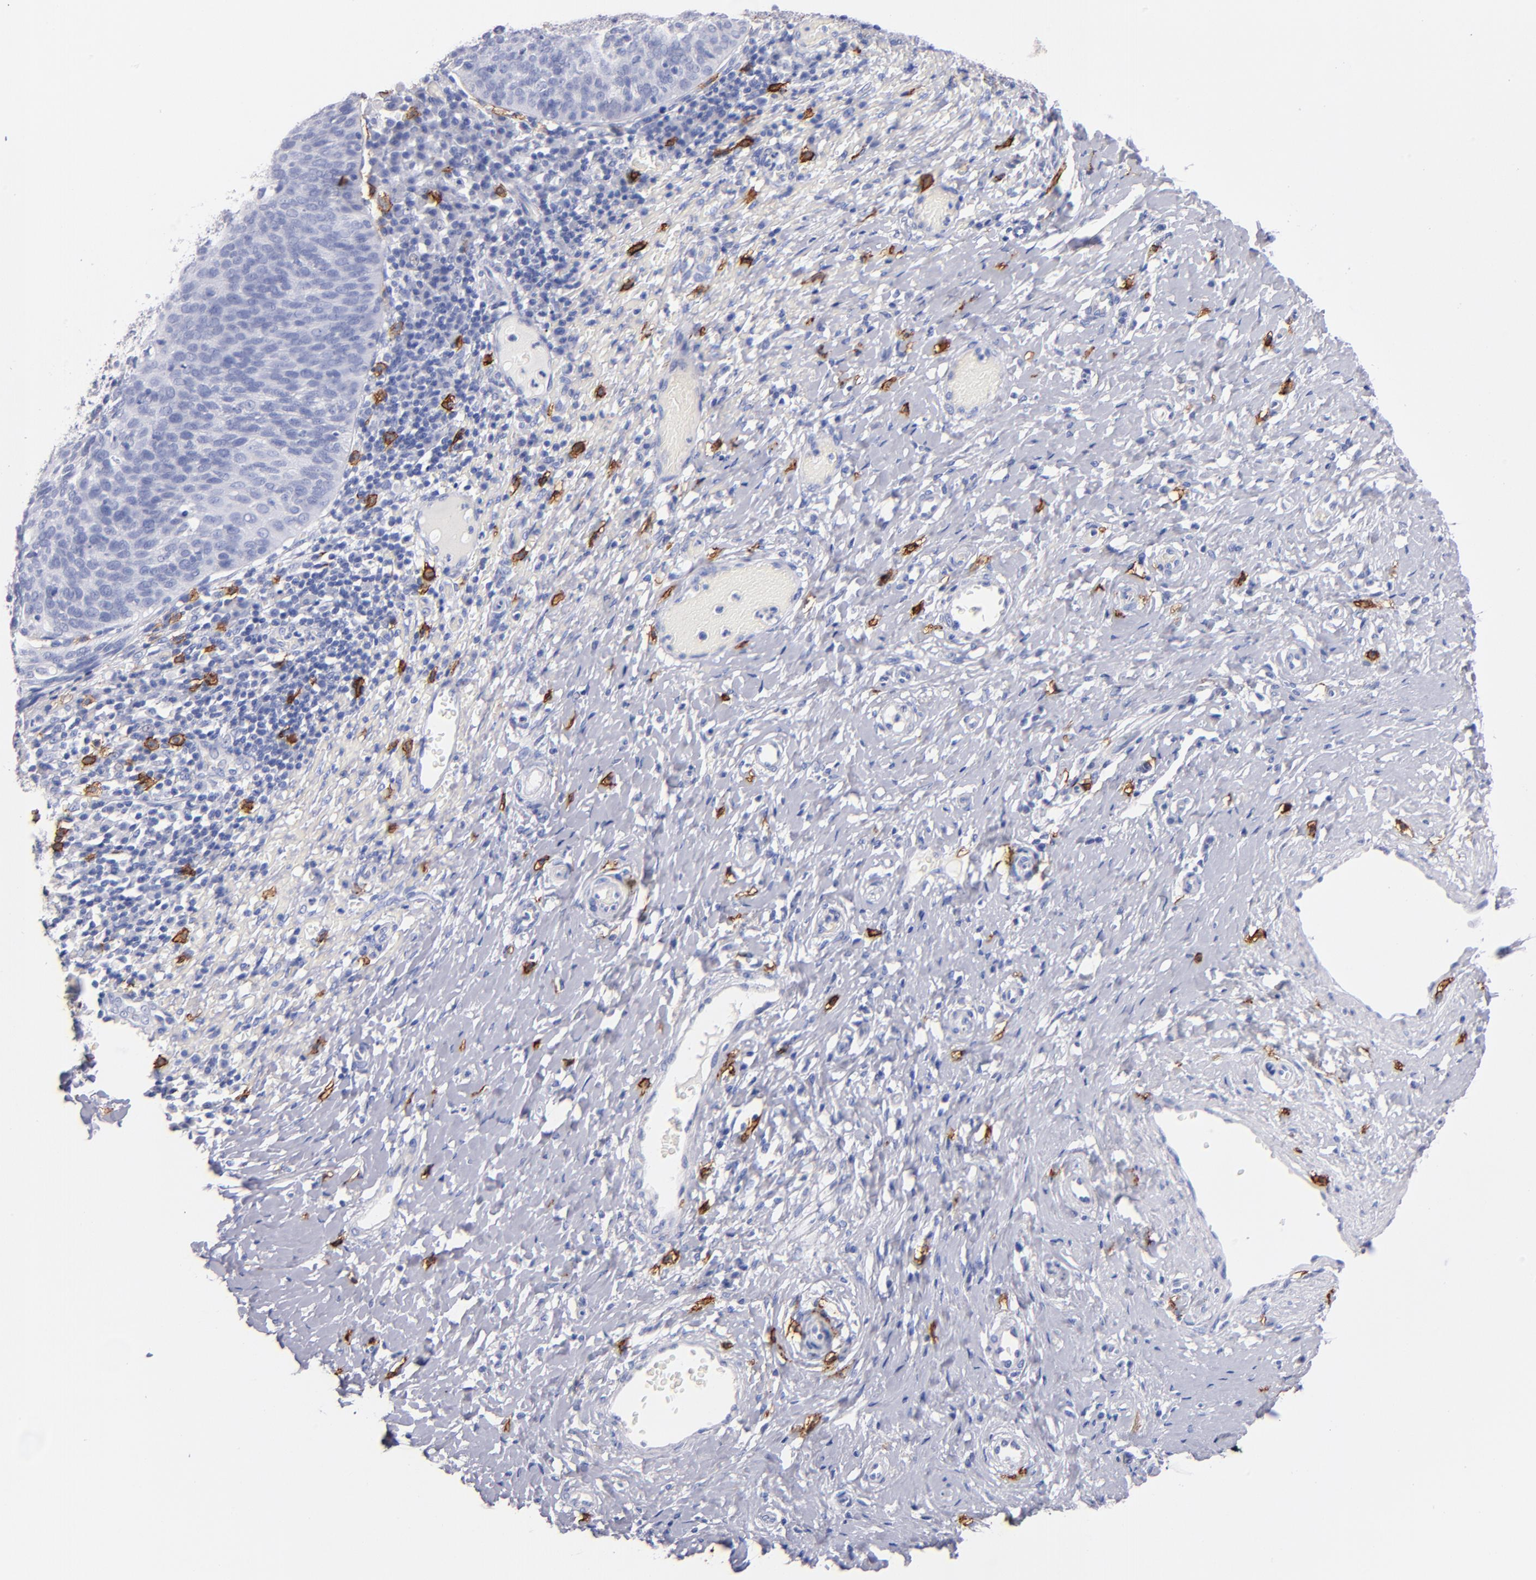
{"staining": {"intensity": "negative", "quantity": "none", "location": "none"}, "tissue": "cervical cancer", "cell_type": "Tumor cells", "image_type": "cancer", "snomed": [{"axis": "morphology", "description": "Normal tissue, NOS"}, {"axis": "morphology", "description": "Squamous cell carcinoma, NOS"}, {"axis": "topography", "description": "Cervix"}], "caption": "IHC of cervical cancer (squamous cell carcinoma) displays no positivity in tumor cells. (IHC, brightfield microscopy, high magnification).", "gene": "KIT", "patient": {"sex": "female", "age": 39}}